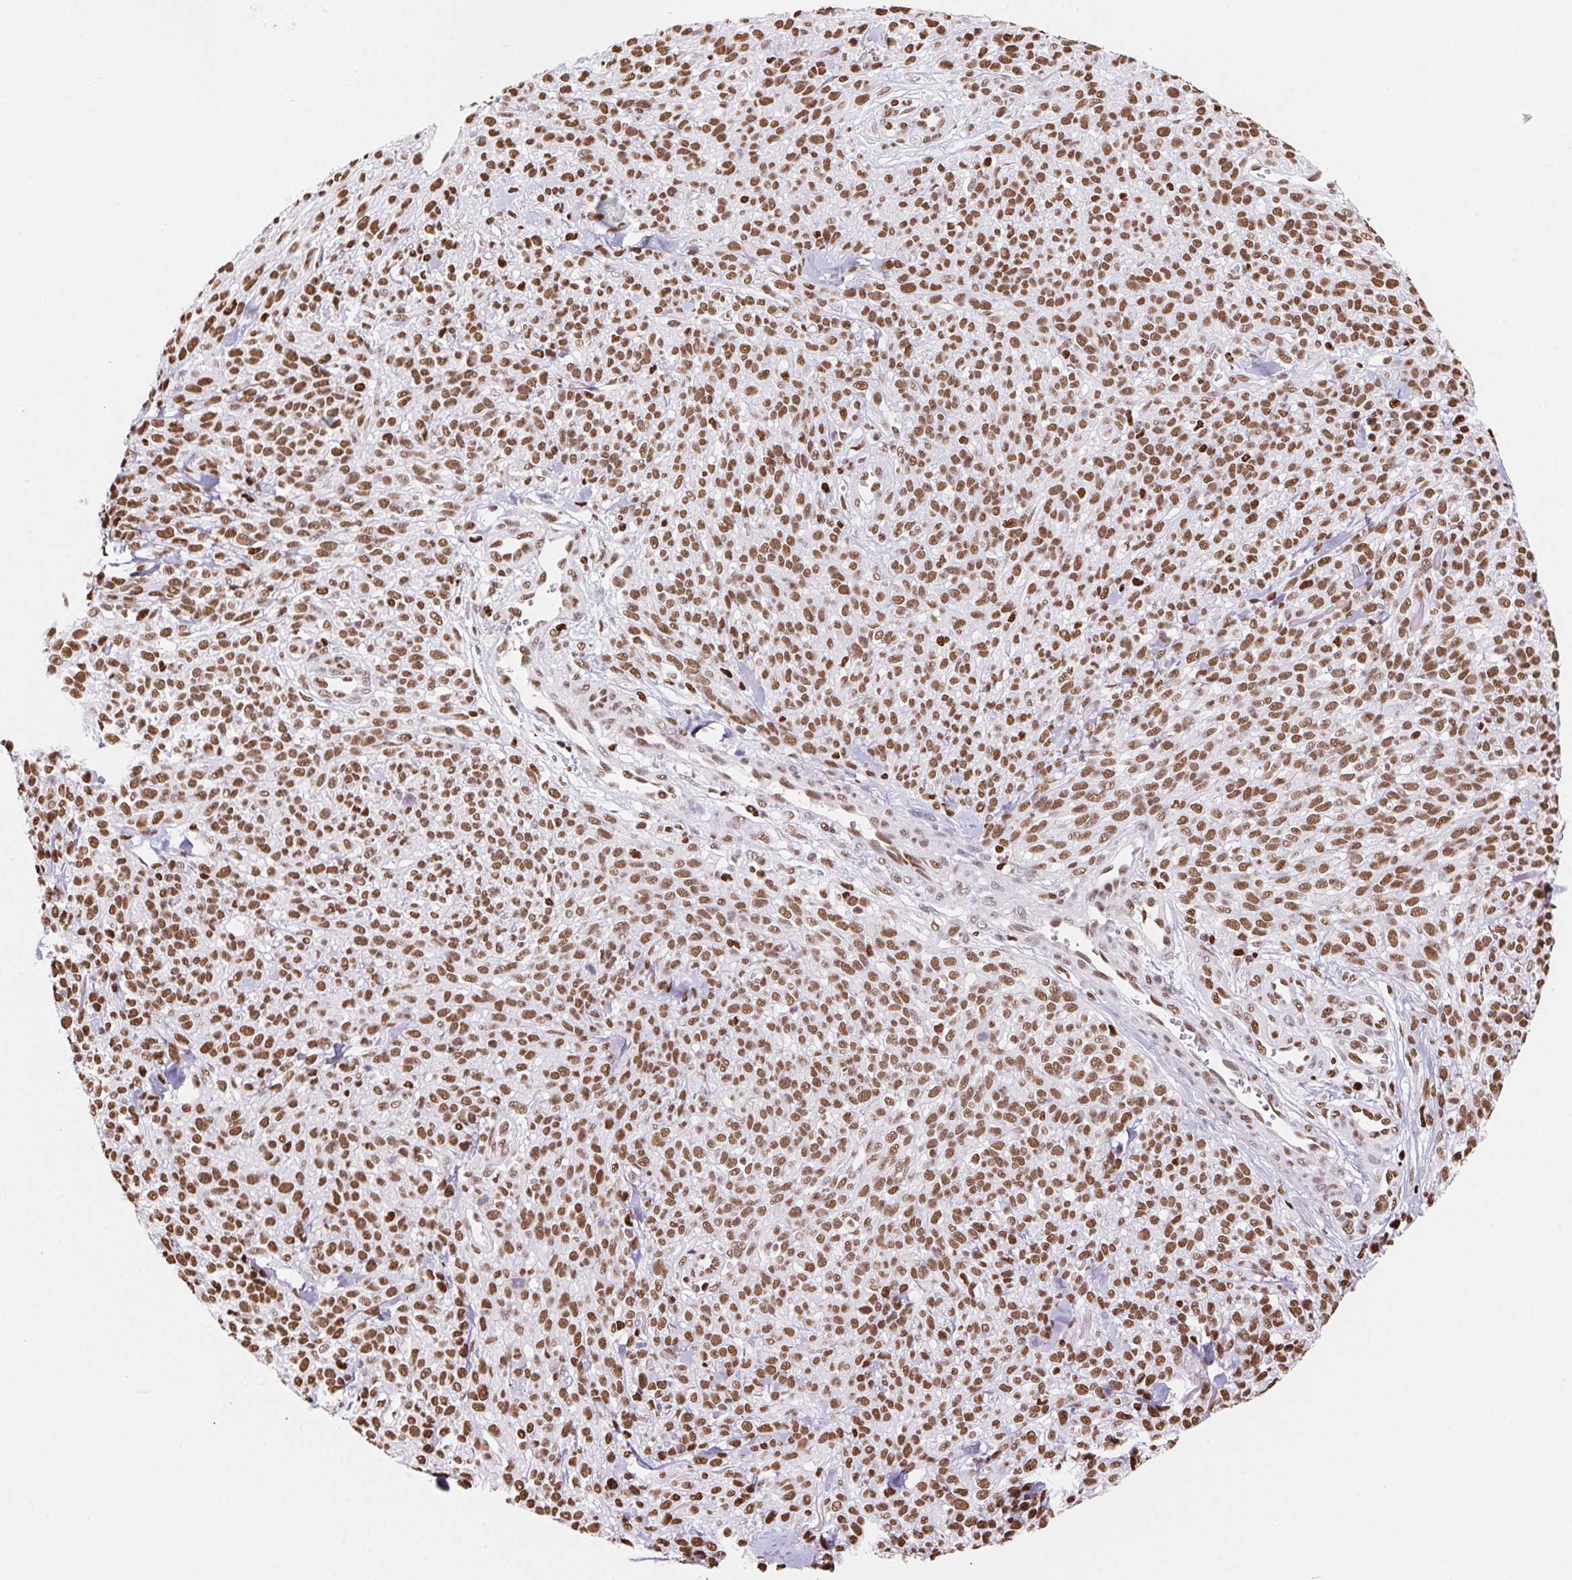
{"staining": {"intensity": "moderate", "quantity": ">75%", "location": "nuclear"}, "tissue": "melanoma", "cell_type": "Tumor cells", "image_type": "cancer", "snomed": [{"axis": "morphology", "description": "Malignant melanoma, NOS"}, {"axis": "topography", "description": "Skin"}, {"axis": "topography", "description": "Skin of trunk"}], "caption": "This micrograph reveals malignant melanoma stained with immunohistochemistry to label a protein in brown. The nuclear of tumor cells show moderate positivity for the protein. Nuclei are counter-stained blue.", "gene": "SET", "patient": {"sex": "male", "age": 74}}